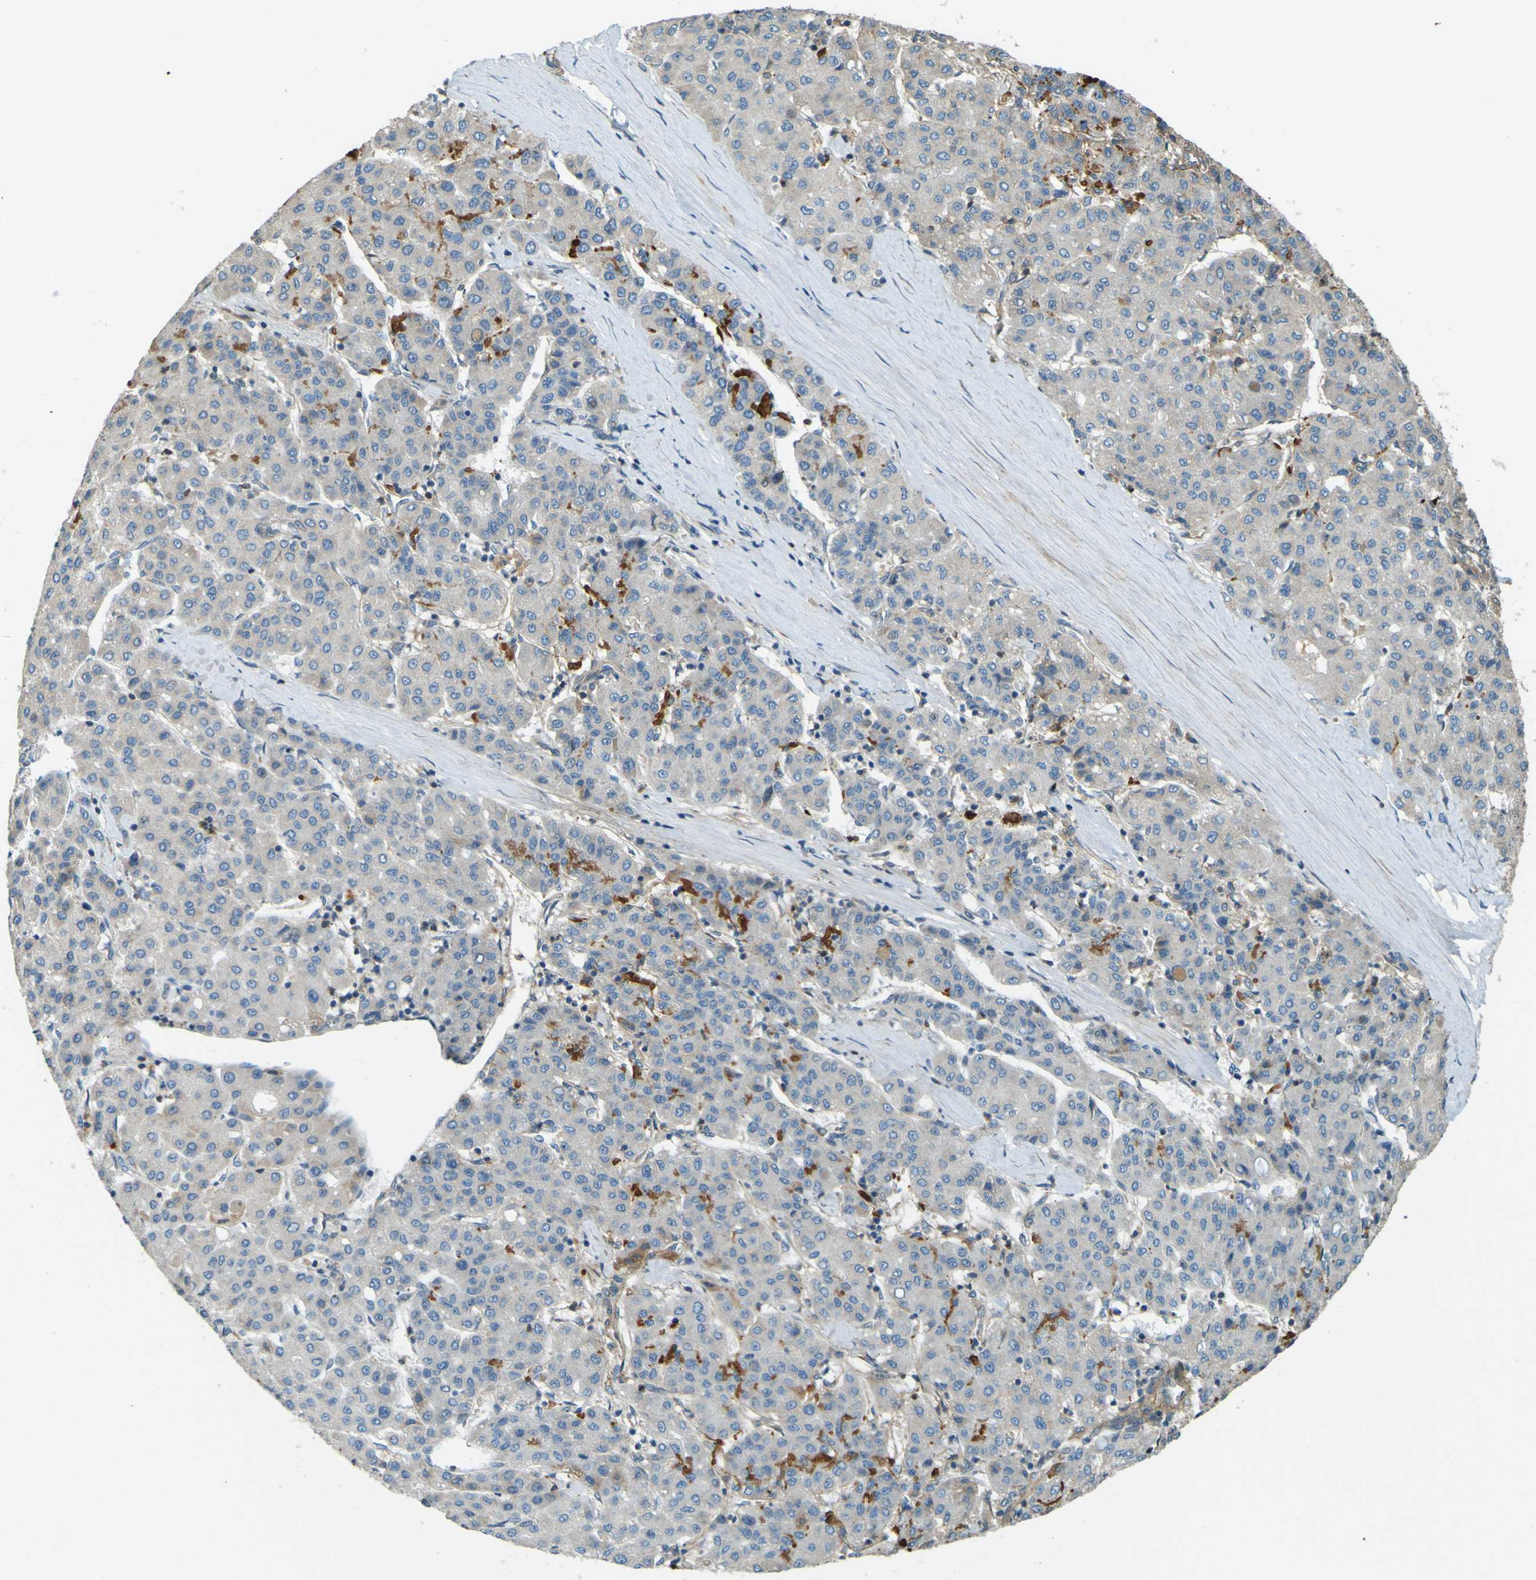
{"staining": {"intensity": "negative", "quantity": "none", "location": "none"}, "tissue": "liver cancer", "cell_type": "Tumor cells", "image_type": "cancer", "snomed": [{"axis": "morphology", "description": "Carcinoma, Hepatocellular, NOS"}, {"axis": "topography", "description": "Liver"}], "caption": "Immunohistochemical staining of human hepatocellular carcinoma (liver) reveals no significant positivity in tumor cells.", "gene": "LPCAT1", "patient": {"sex": "male", "age": 65}}